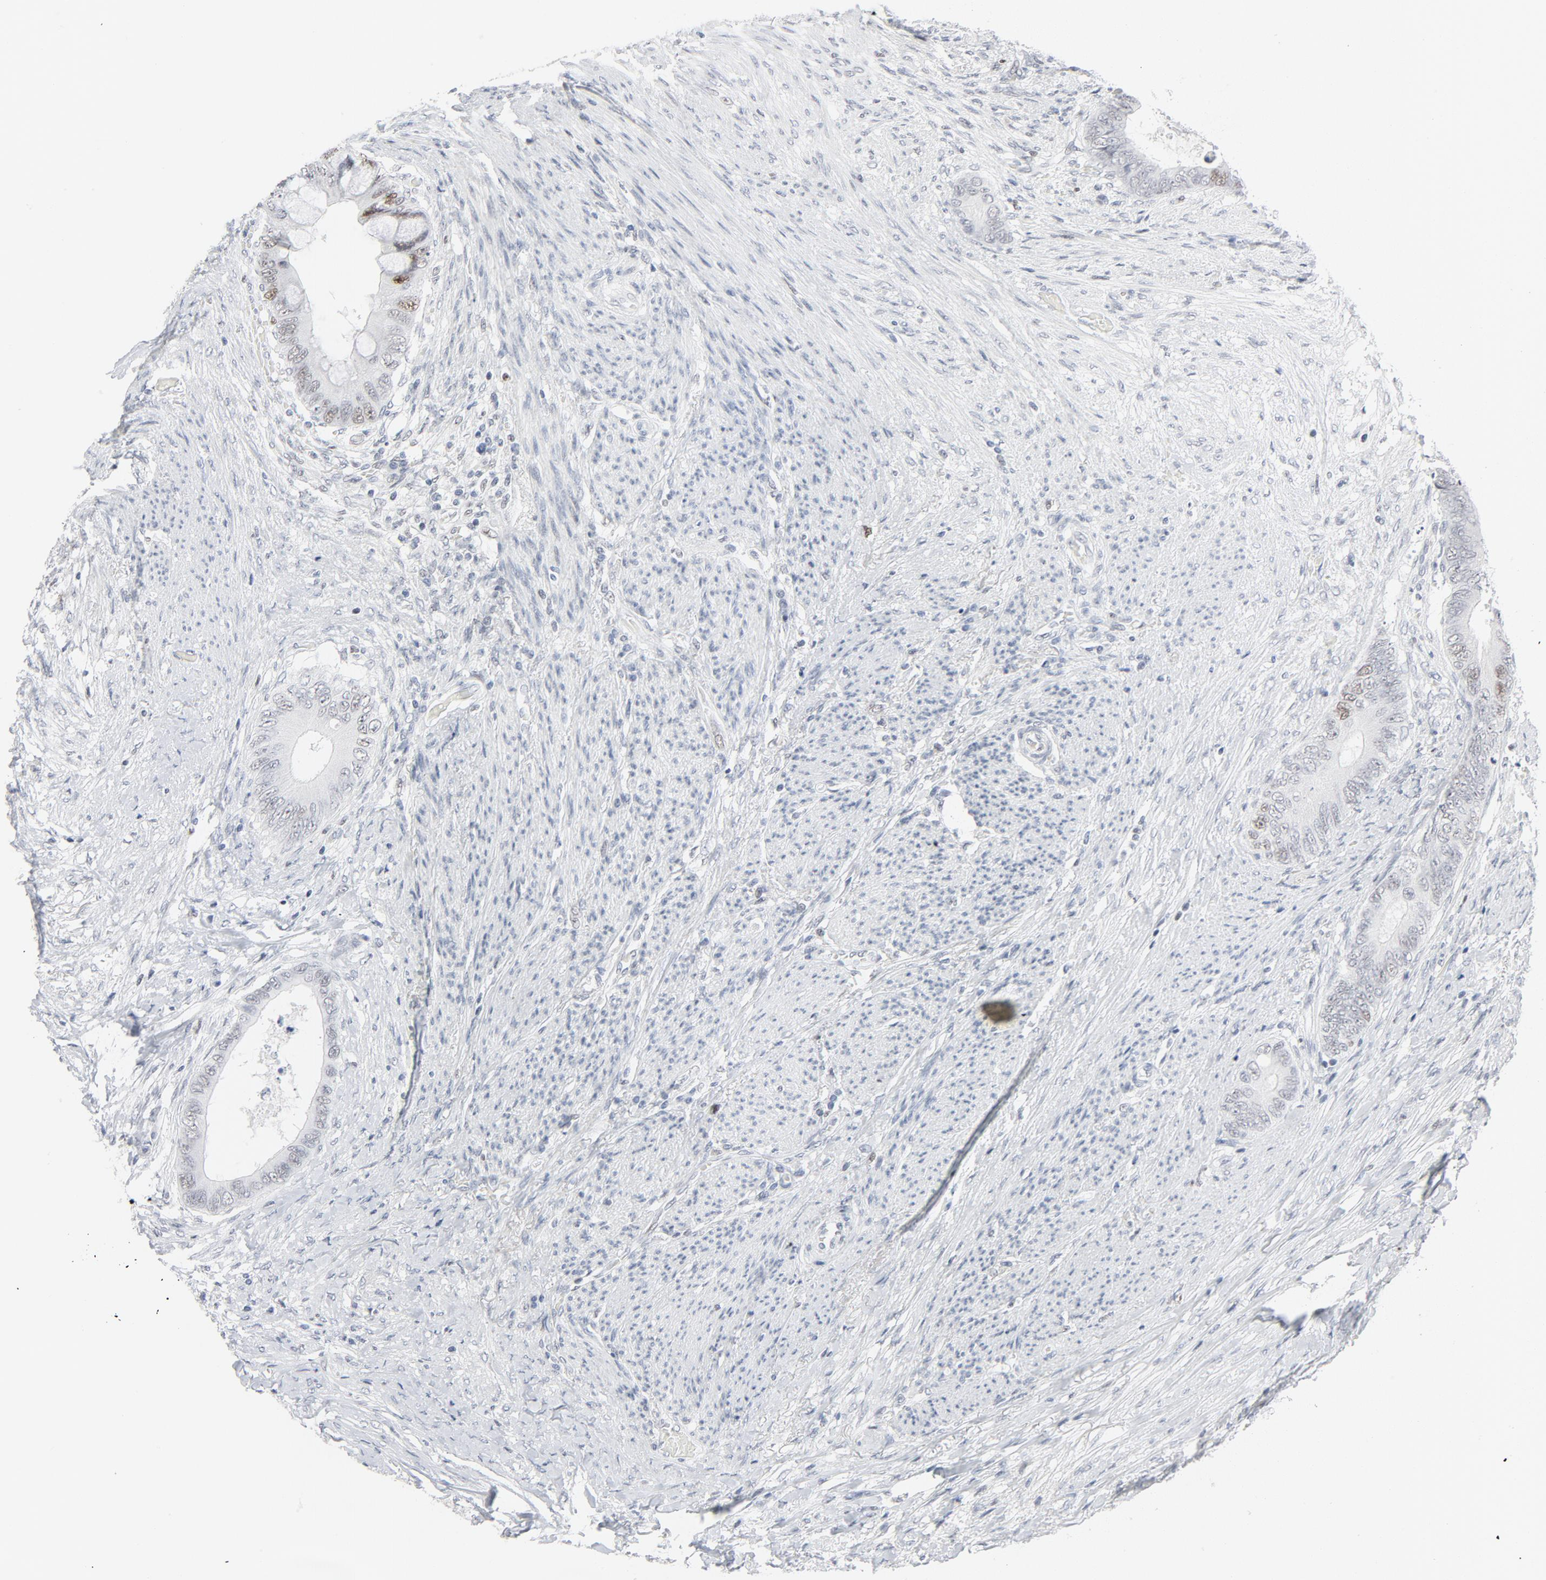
{"staining": {"intensity": "moderate", "quantity": "<25%", "location": "nuclear"}, "tissue": "colorectal cancer", "cell_type": "Tumor cells", "image_type": "cancer", "snomed": [{"axis": "morphology", "description": "Normal tissue, NOS"}, {"axis": "morphology", "description": "Adenocarcinoma, NOS"}, {"axis": "topography", "description": "Rectum"}, {"axis": "topography", "description": "Peripheral nerve tissue"}], "caption": "Immunohistochemical staining of human colorectal cancer shows low levels of moderate nuclear protein staining in about <25% of tumor cells.", "gene": "POLD1", "patient": {"sex": "female", "age": 77}}